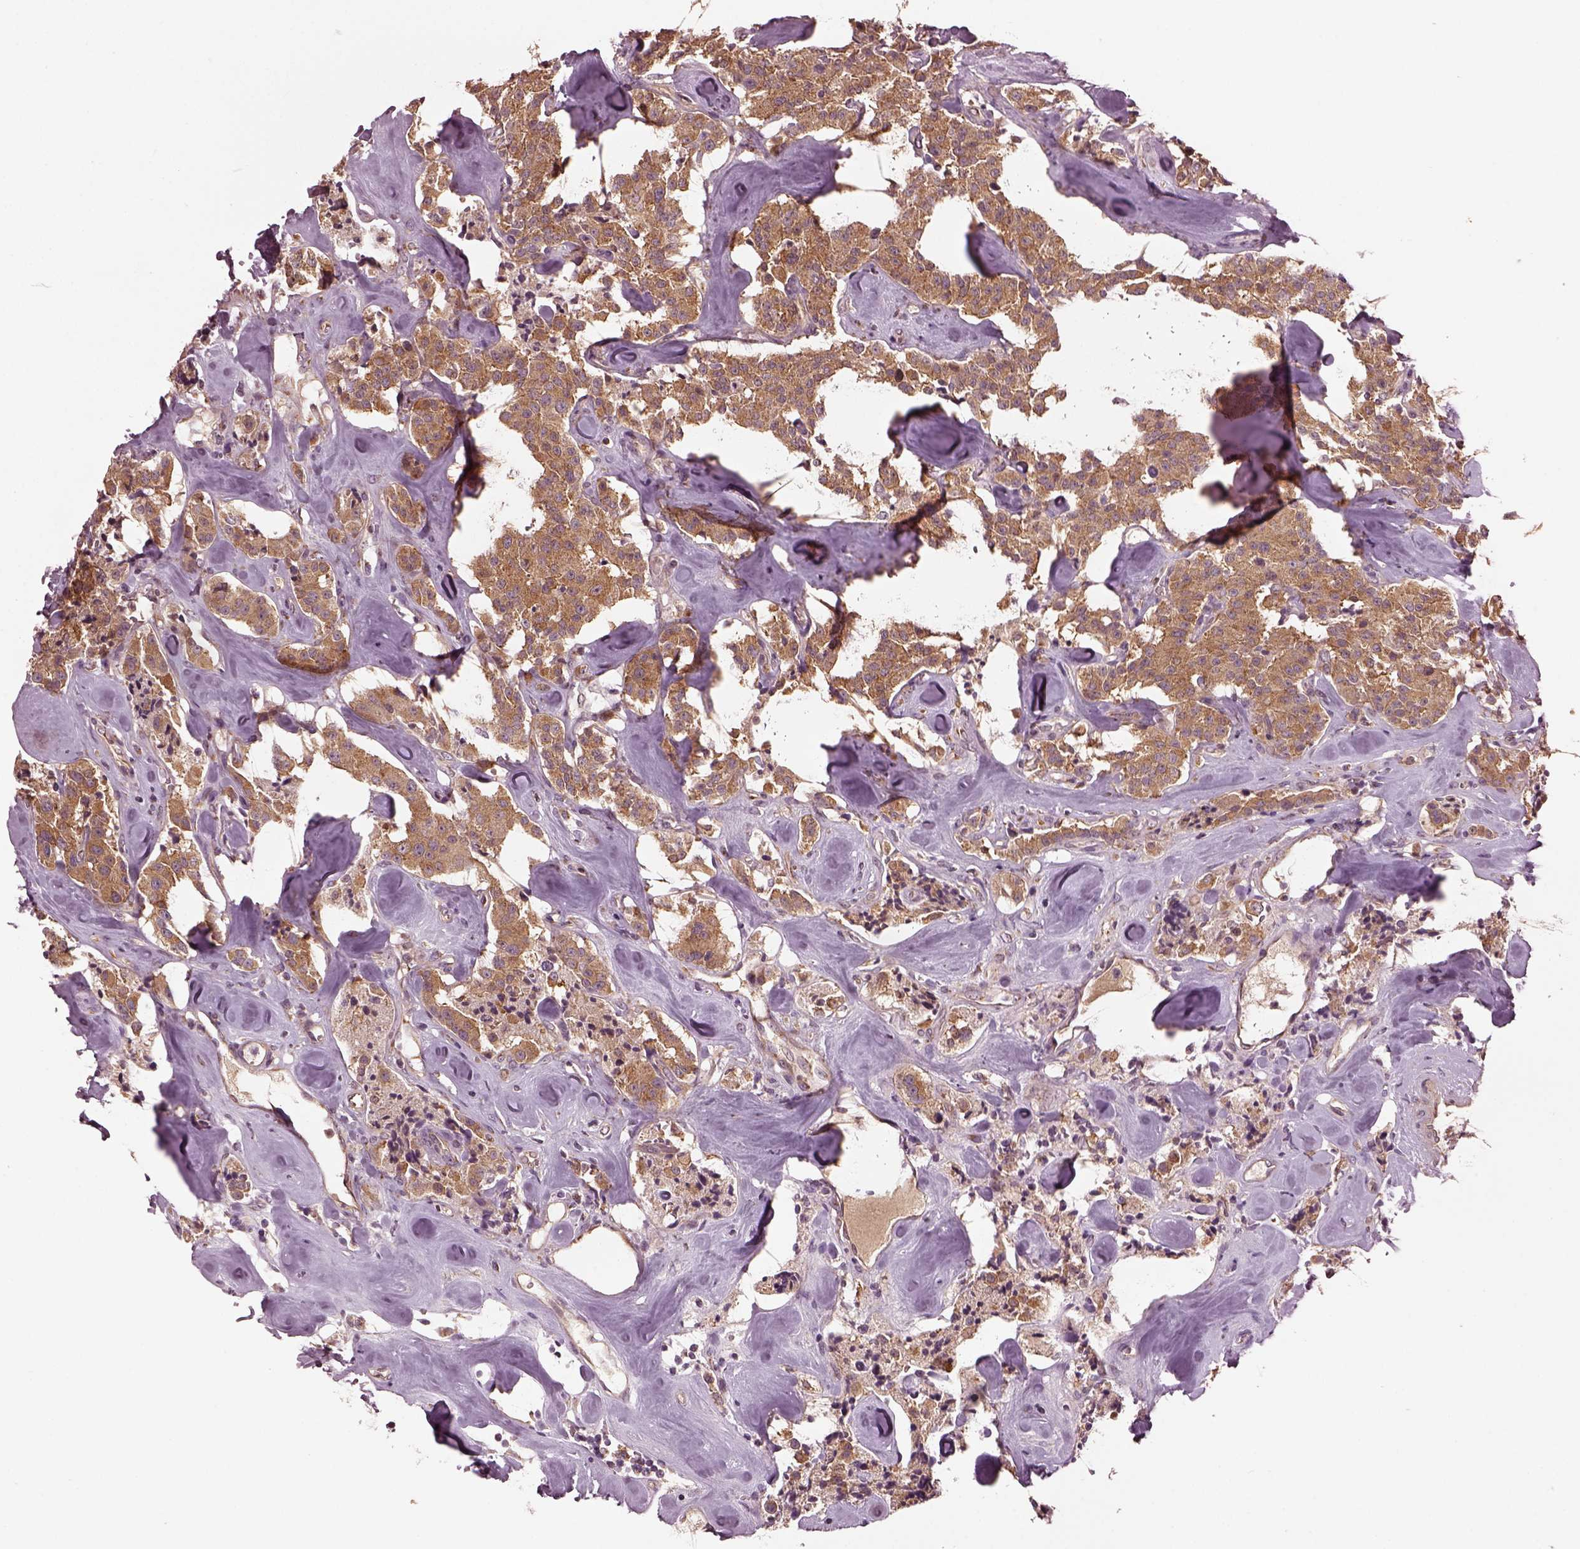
{"staining": {"intensity": "moderate", "quantity": "25%-75%", "location": "cytoplasmic/membranous"}, "tissue": "carcinoid", "cell_type": "Tumor cells", "image_type": "cancer", "snomed": [{"axis": "morphology", "description": "Carcinoid, malignant, NOS"}, {"axis": "topography", "description": "Pancreas"}], "caption": "An image showing moderate cytoplasmic/membranous expression in approximately 25%-75% of tumor cells in carcinoid, as visualized by brown immunohistochemical staining.", "gene": "RUFY3", "patient": {"sex": "male", "age": 41}}